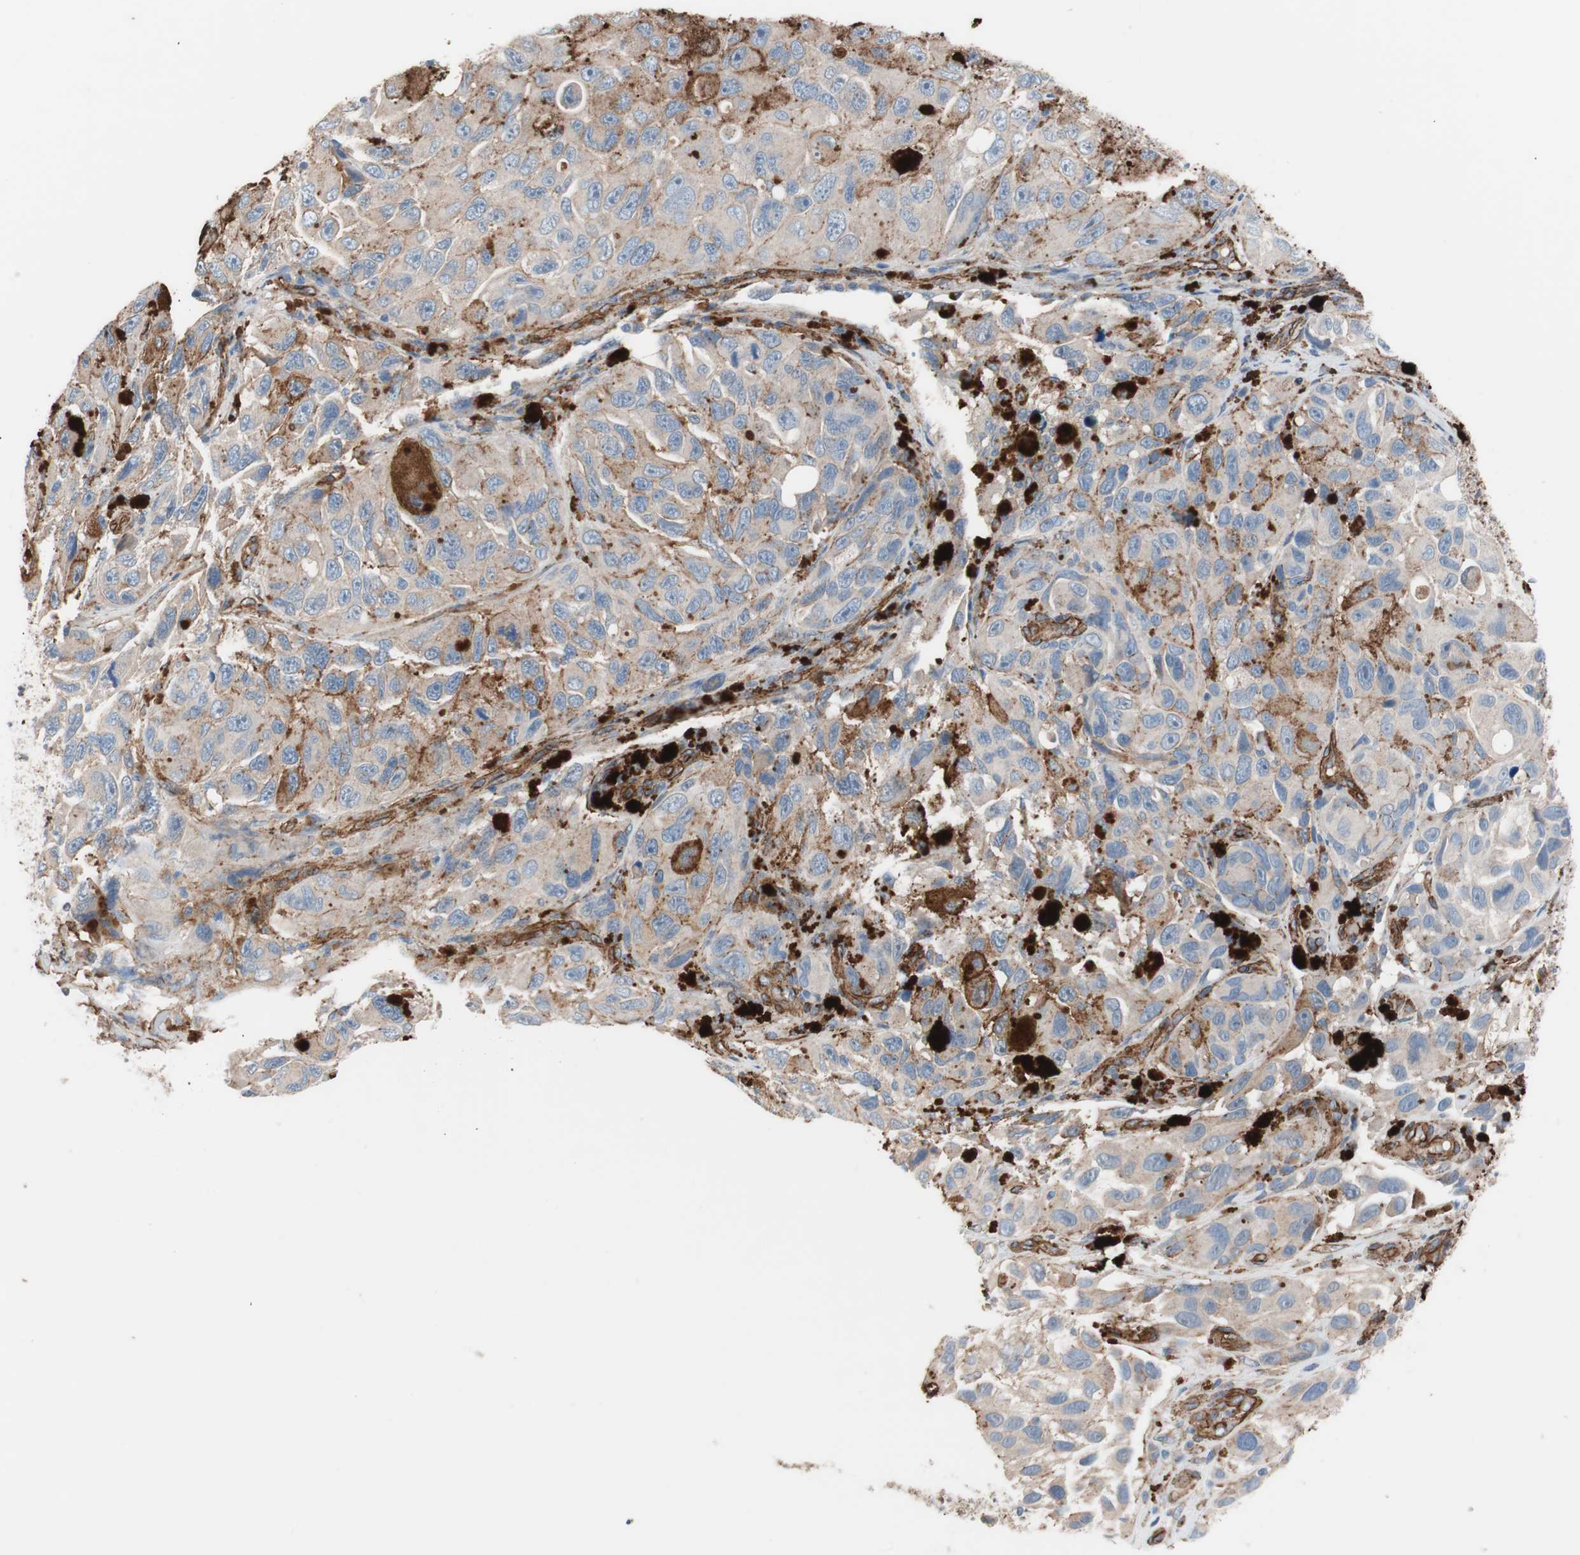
{"staining": {"intensity": "weak", "quantity": "<25%", "location": "cytoplasmic/membranous"}, "tissue": "melanoma", "cell_type": "Tumor cells", "image_type": "cancer", "snomed": [{"axis": "morphology", "description": "Malignant melanoma, NOS"}, {"axis": "topography", "description": "Skin"}], "caption": "Immunohistochemistry image of human malignant melanoma stained for a protein (brown), which reveals no positivity in tumor cells.", "gene": "SPINT1", "patient": {"sex": "female", "age": 73}}